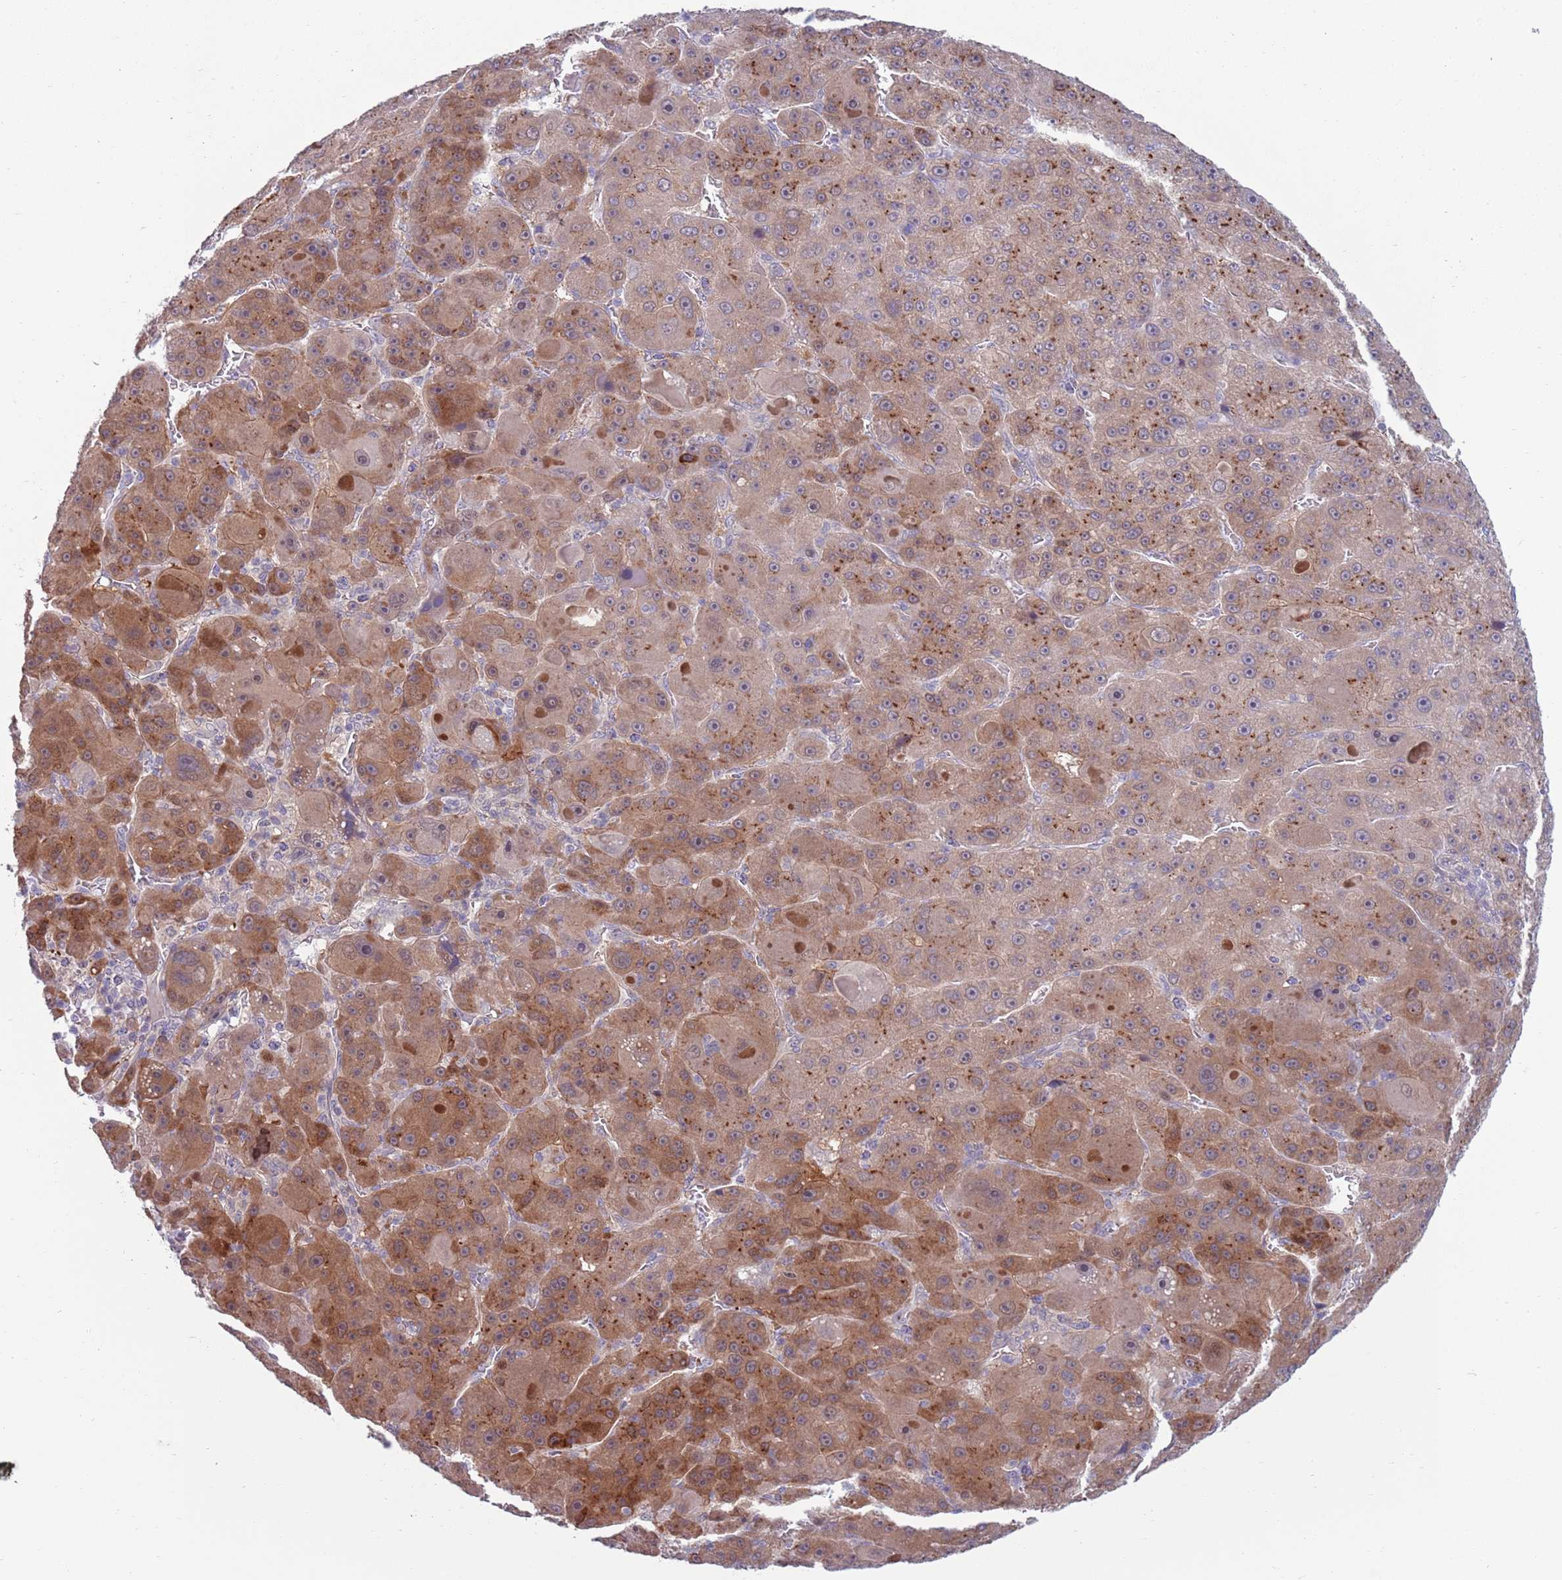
{"staining": {"intensity": "moderate", "quantity": ">75%", "location": "cytoplasmic/membranous"}, "tissue": "liver cancer", "cell_type": "Tumor cells", "image_type": "cancer", "snomed": [{"axis": "morphology", "description": "Carcinoma, Hepatocellular, NOS"}, {"axis": "topography", "description": "Liver"}], "caption": "Immunohistochemistry (IHC) histopathology image of human liver hepatocellular carcinoma stained for a protein (brown), which demonstrates medium levels of moderate cytoplasmic/membranous expression in about >75% of tumor cells.", "gene": "CLNS1A", "patient": {"sex": "male", "age": 76}}